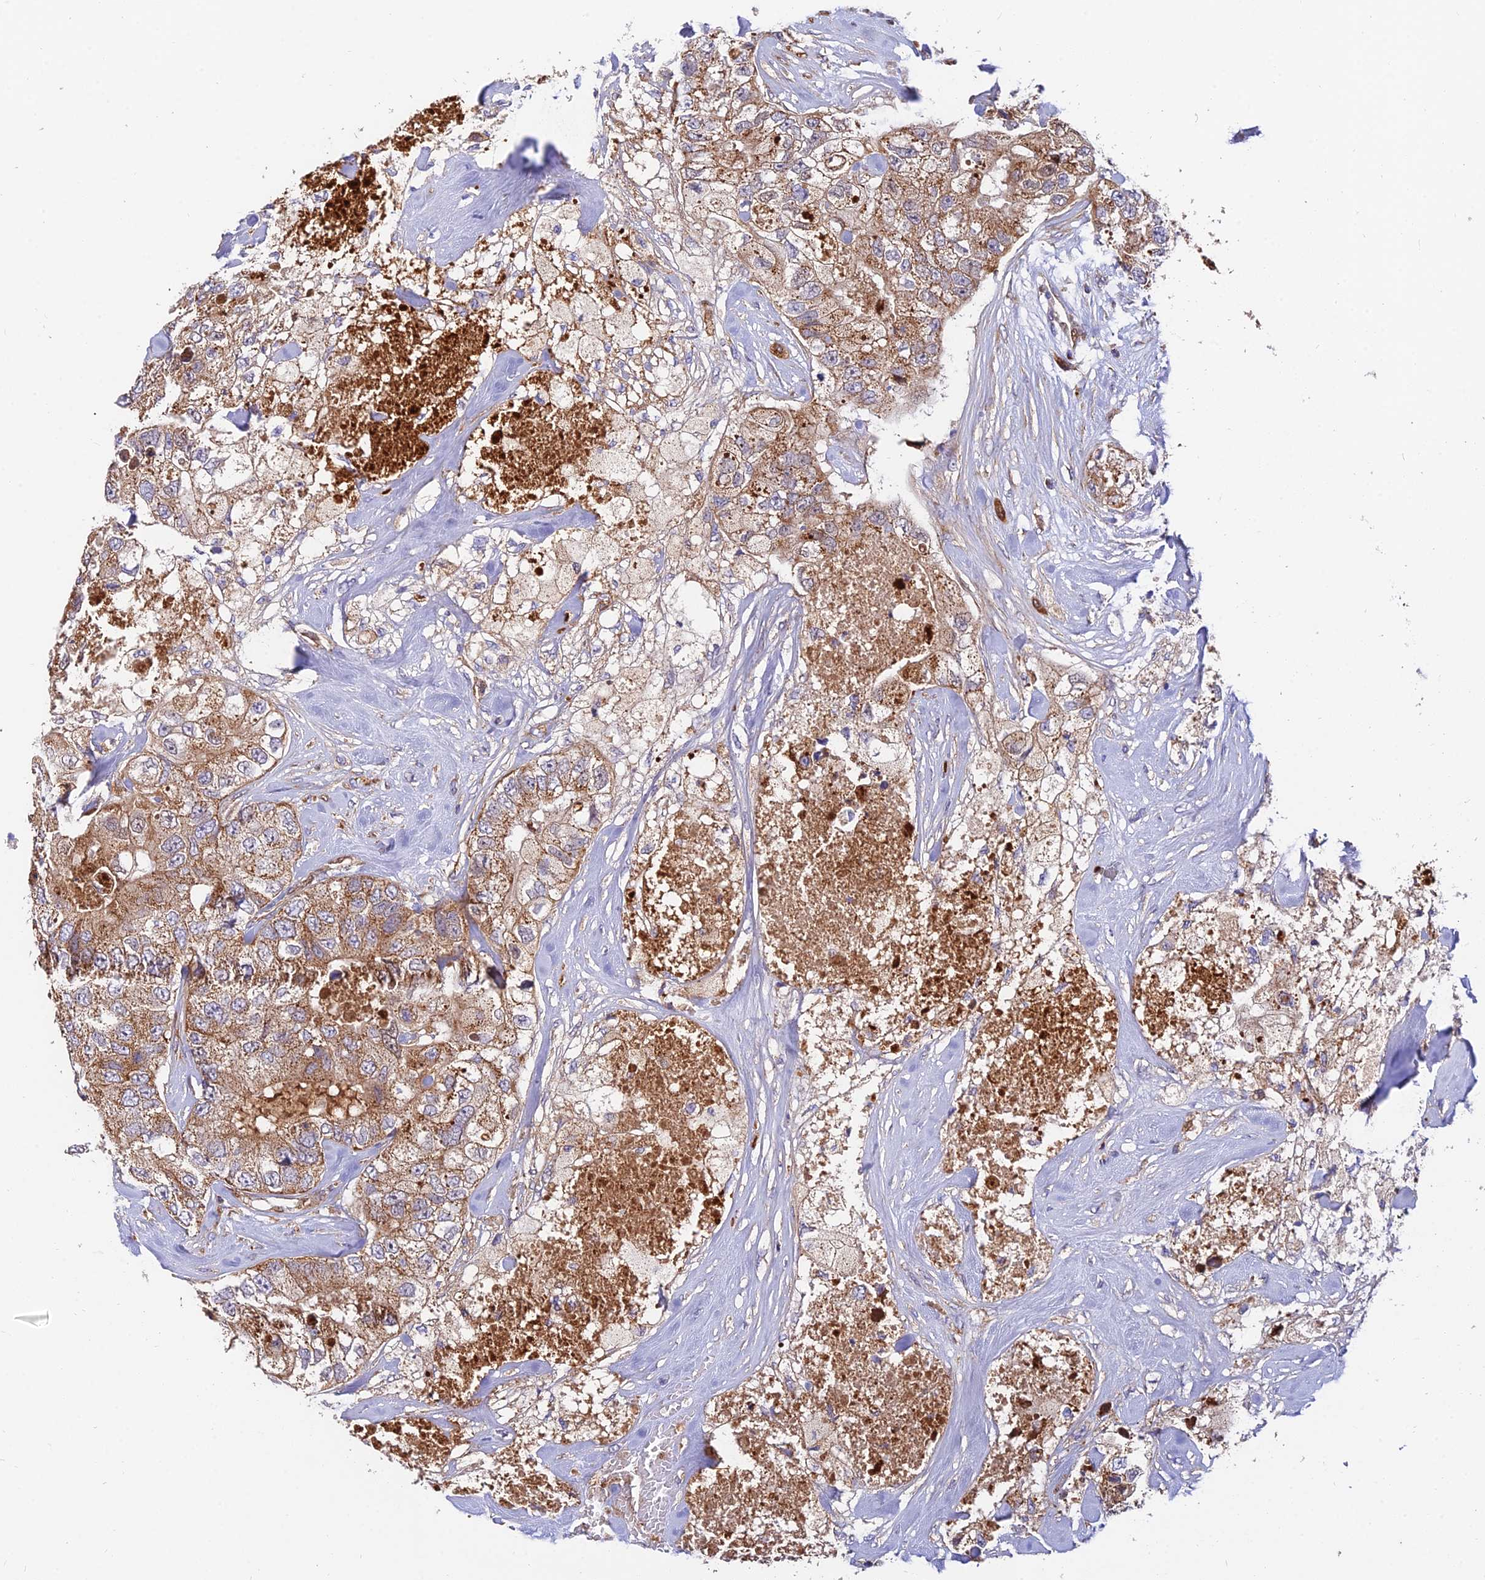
{"staining": {"intensity": "moderate", "quantity": ">75%", "location": "cytoplasmic/membranous"}, "tissue": "breast cancer", "cell_type": "Tumor cells", "image_type": "cancer", "snomed": [{"axis": "morphology", "description": "Duct carcinoma"}, {"axis": "topography", "description": "Breast"}], "caption": "A histopathology image of human breast cancer stained for a protein shows moderate cytoplasmic/membranous brown staining in tumor cells.", "gene": "PODNL1", "patient": {"sex": "female", "age": 62}}